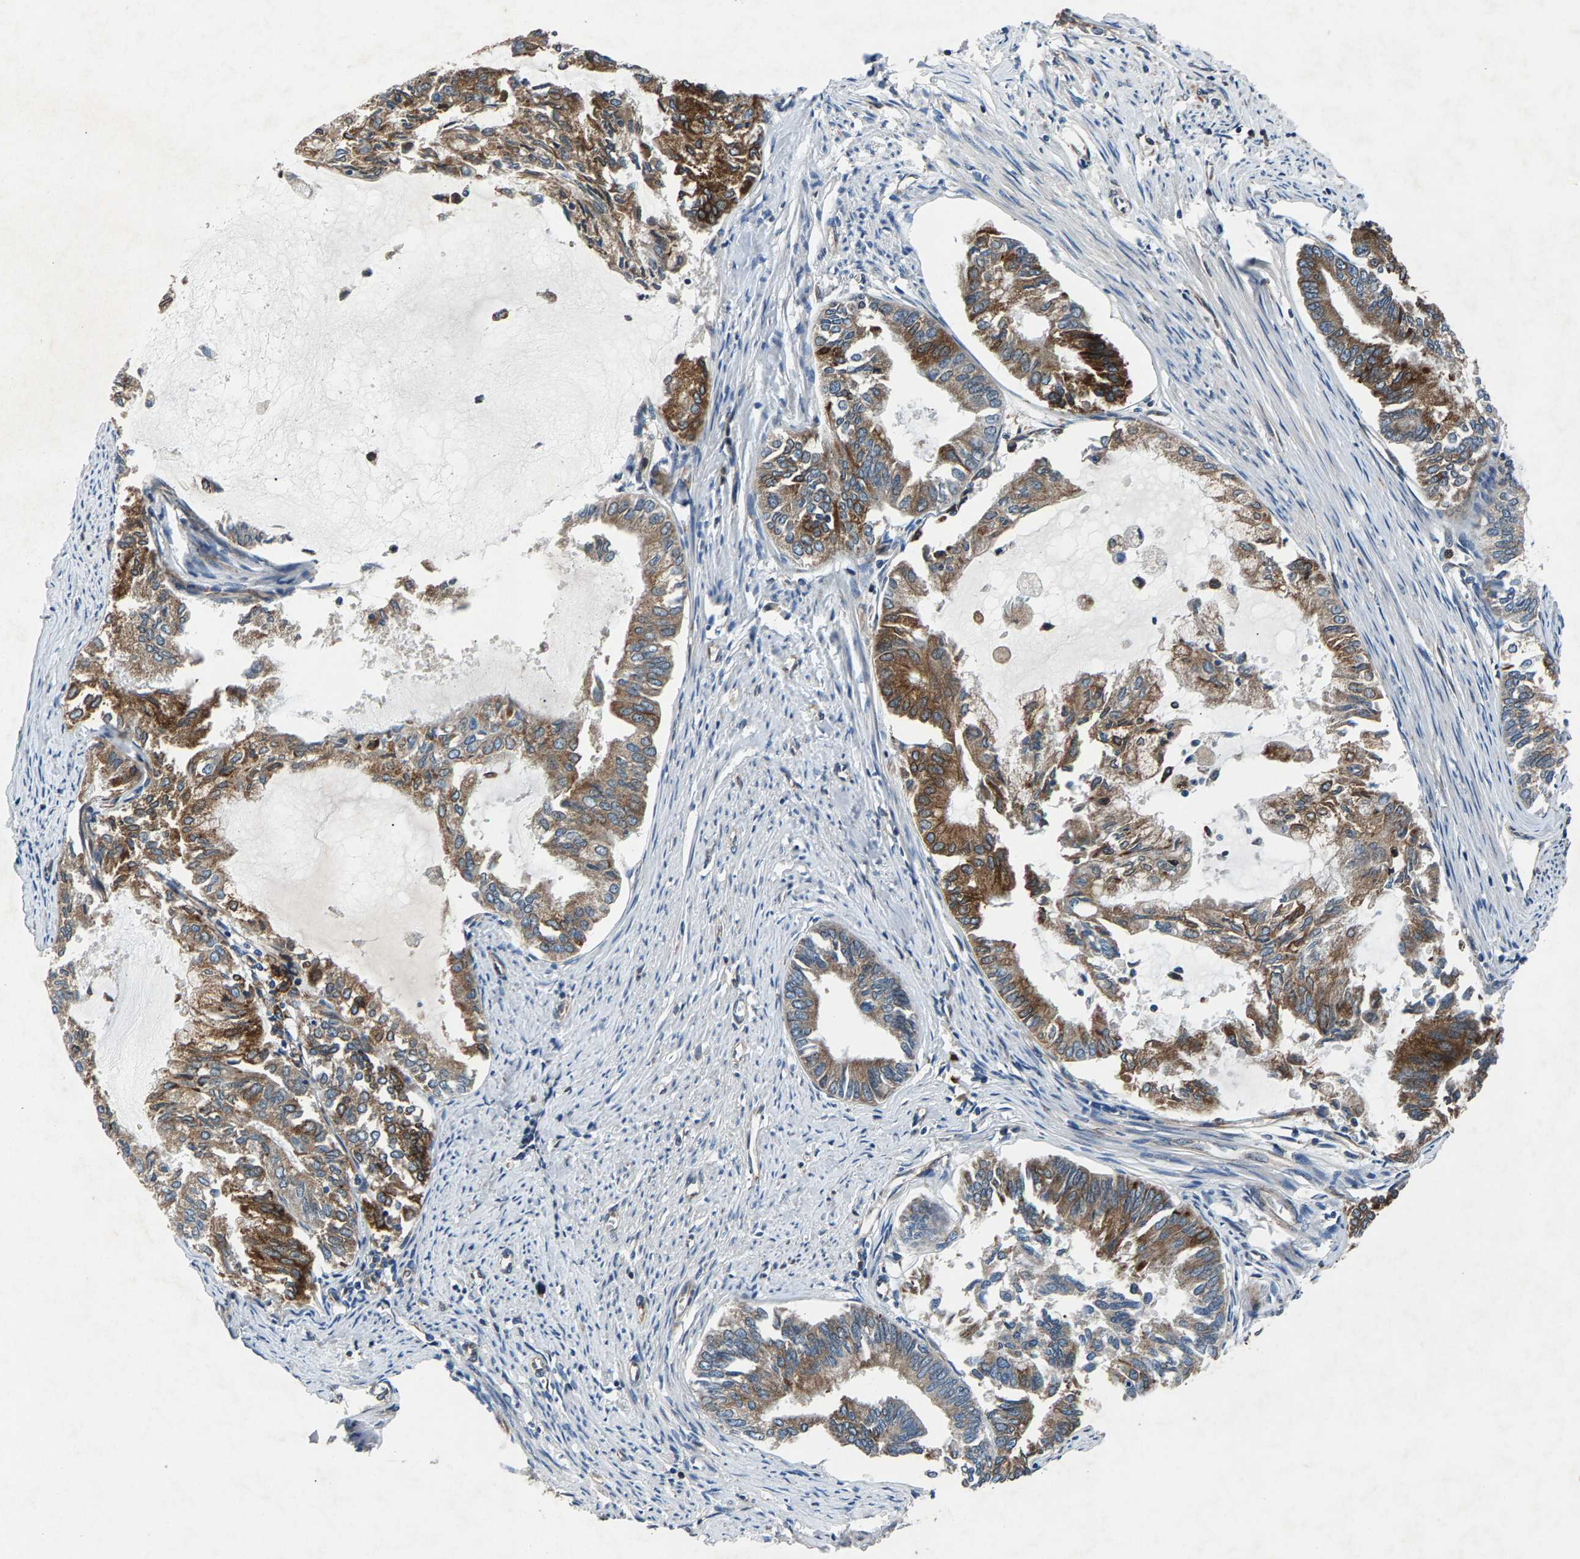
{"staining": {"intensity": "moderate", "quantity": ">75%", "location": "cytoplasmic/membranous"}, "tissue": "endometrial cancer", "cell_type": "Tumor cells", "image_type": "cancer", "snomed": [{"axis": "morphology", "description": "Adenocarcinoma, NOS"}, {"axis": "topography", "description": "Endometrium"}], "caption": "Protein analysis of endometrial adenocarcinoma tissue shows moderate cytoplasmic/membranous staining in about >75% of tumor cells.", "gene": "LPCAT1", "patient": {"sex": "female", "age": 86}}